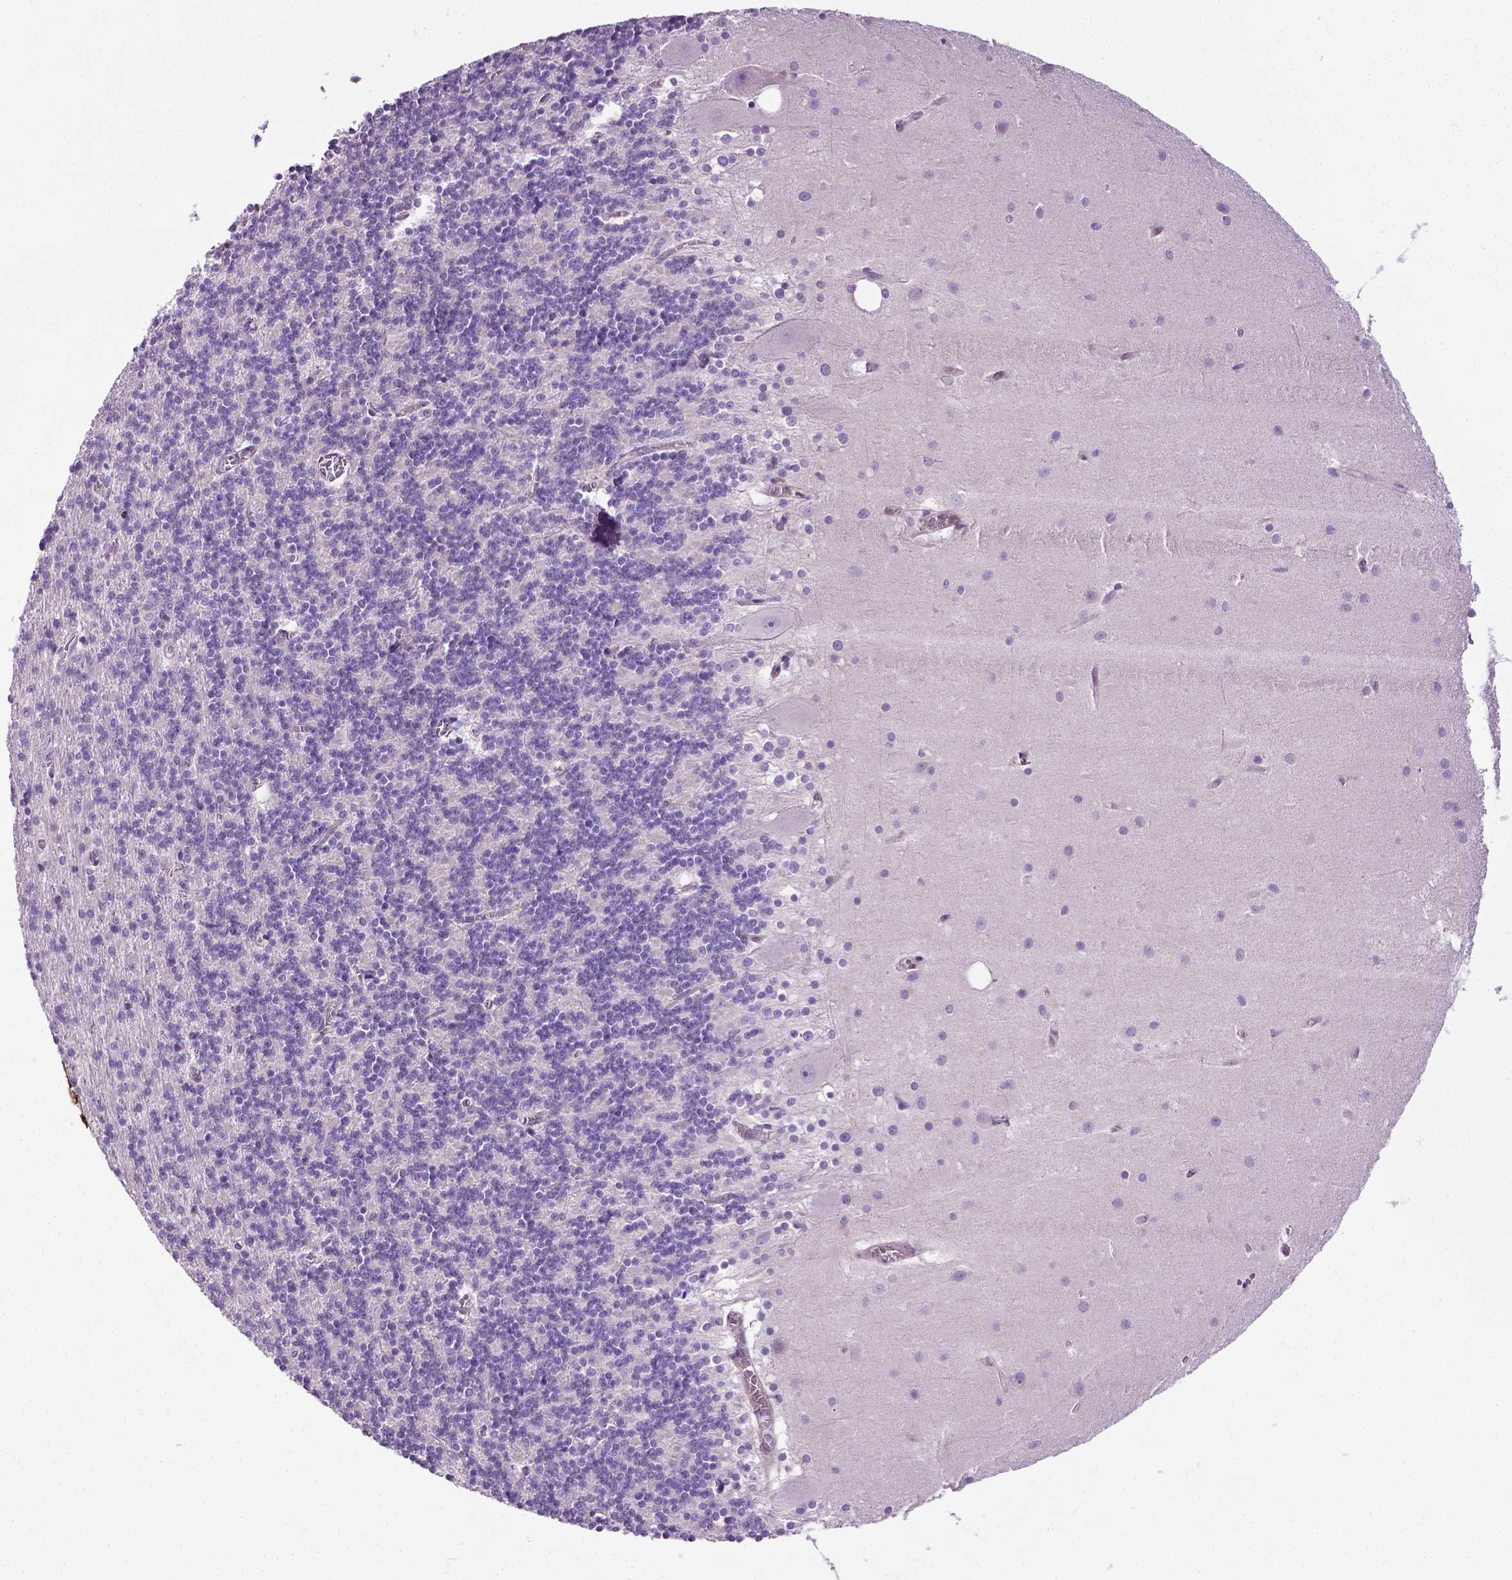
{"staining": {"intensity": "negative", "quantity": "none", "location": "none"}, "tissue": "cerebellum", "cell_type": "Cells in granular layer", "image_type": "normal", "snomed": [{"axis": "morphology", "description": "Normal tissue, NOS"}, {"axis": "topography", "description": "Cerebellum"}], "caption": "Cells in granular layer are negative for protein expression in normal human cerebellum.", "gene": "PTGER3", "patient": {"sex": "male", "age": 70}}